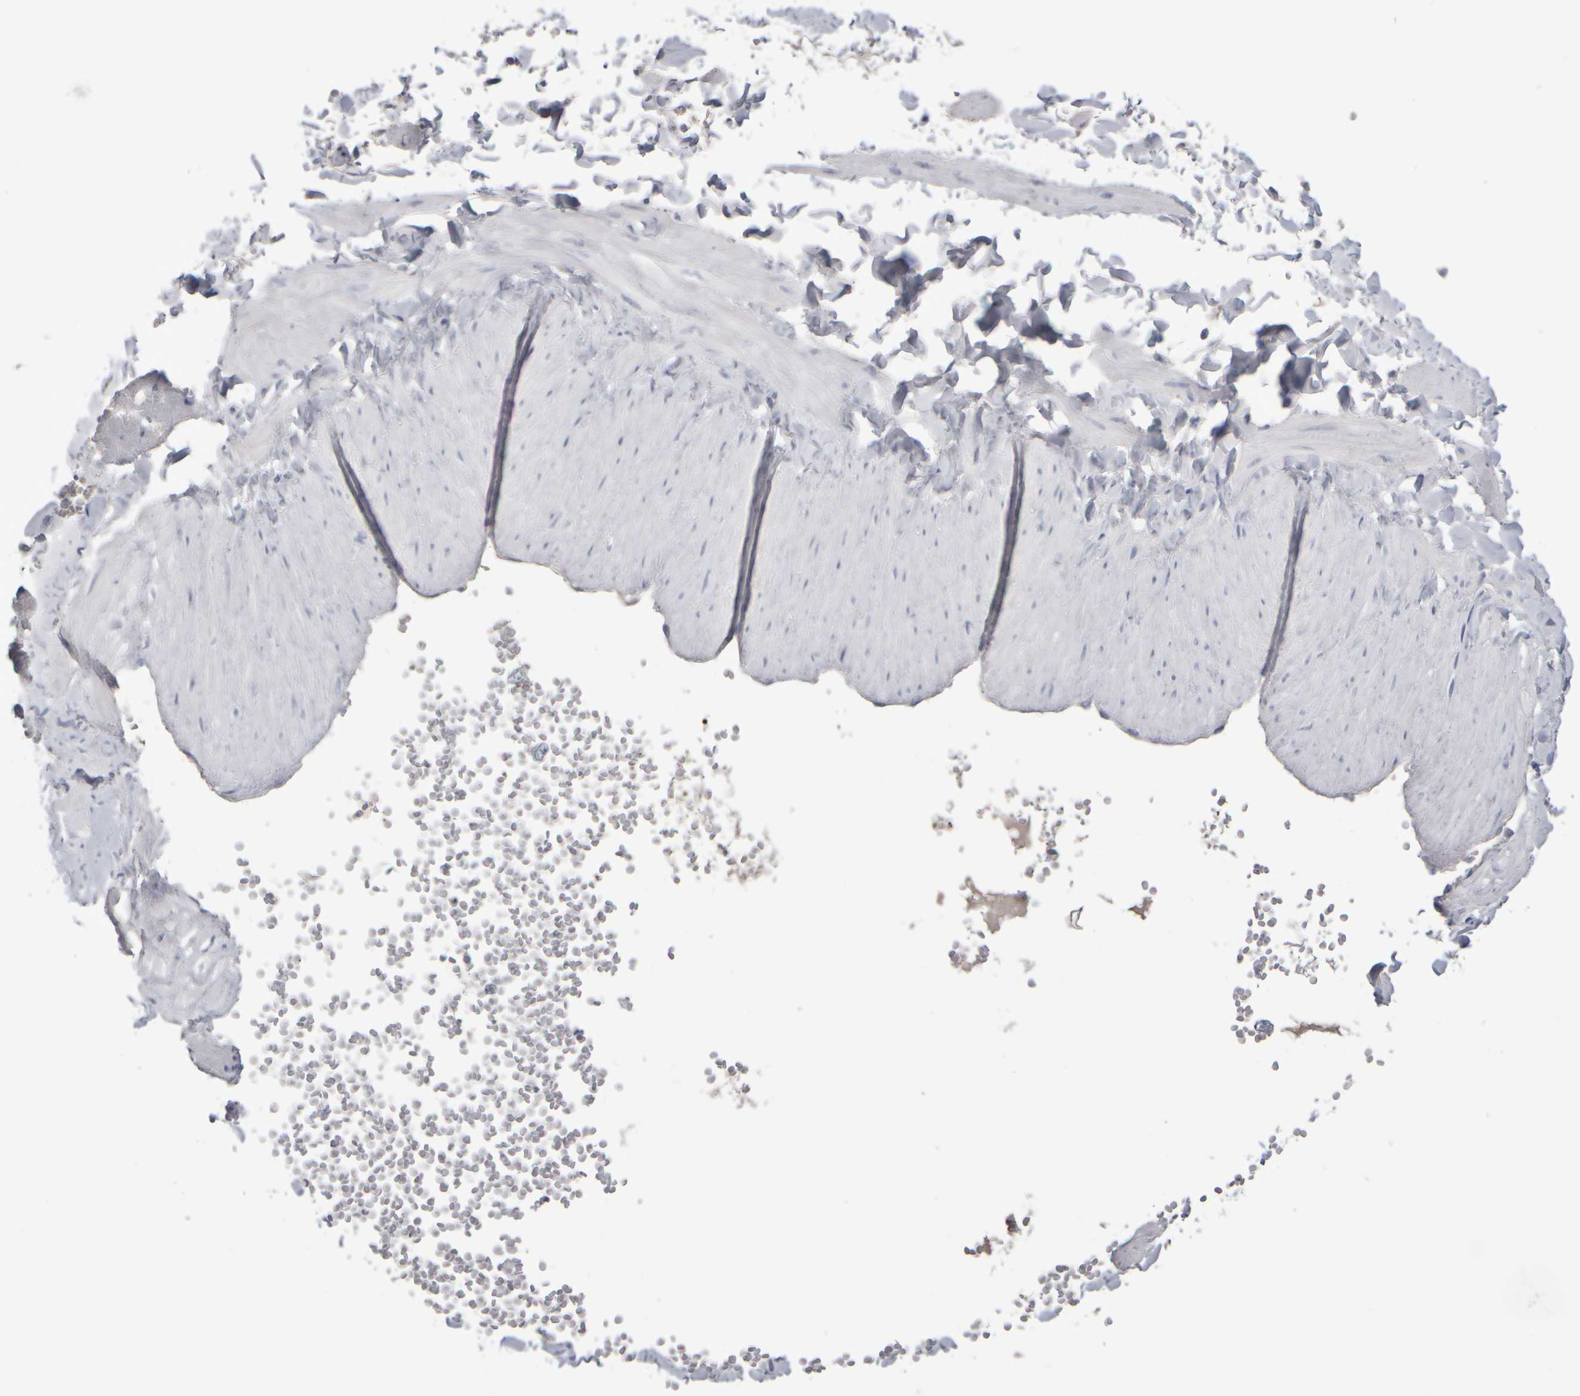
{"staining": {"intensity": "negative", "quantity": "none", "location": "none"}, "tissue": "adipose tissue", "cell_type": "Adipocytes", "image_type": "normal", "snomed": [{"axis": "morphology", "description": "Normal tissue, NOS"}, {"axis": "topography", "description": "Adipose tissue"}, {"axis": "topography", "description": "Vascular tissue"}, {"axis": "topography", "description": "Peripheral nerve tissue"}], "caption": "Protein analysis of normal adipose tissue demonstrates no significant positivity in adipocytes.", "gene": "EPHX2", "patient": {"sex": "male", "age": 25}}